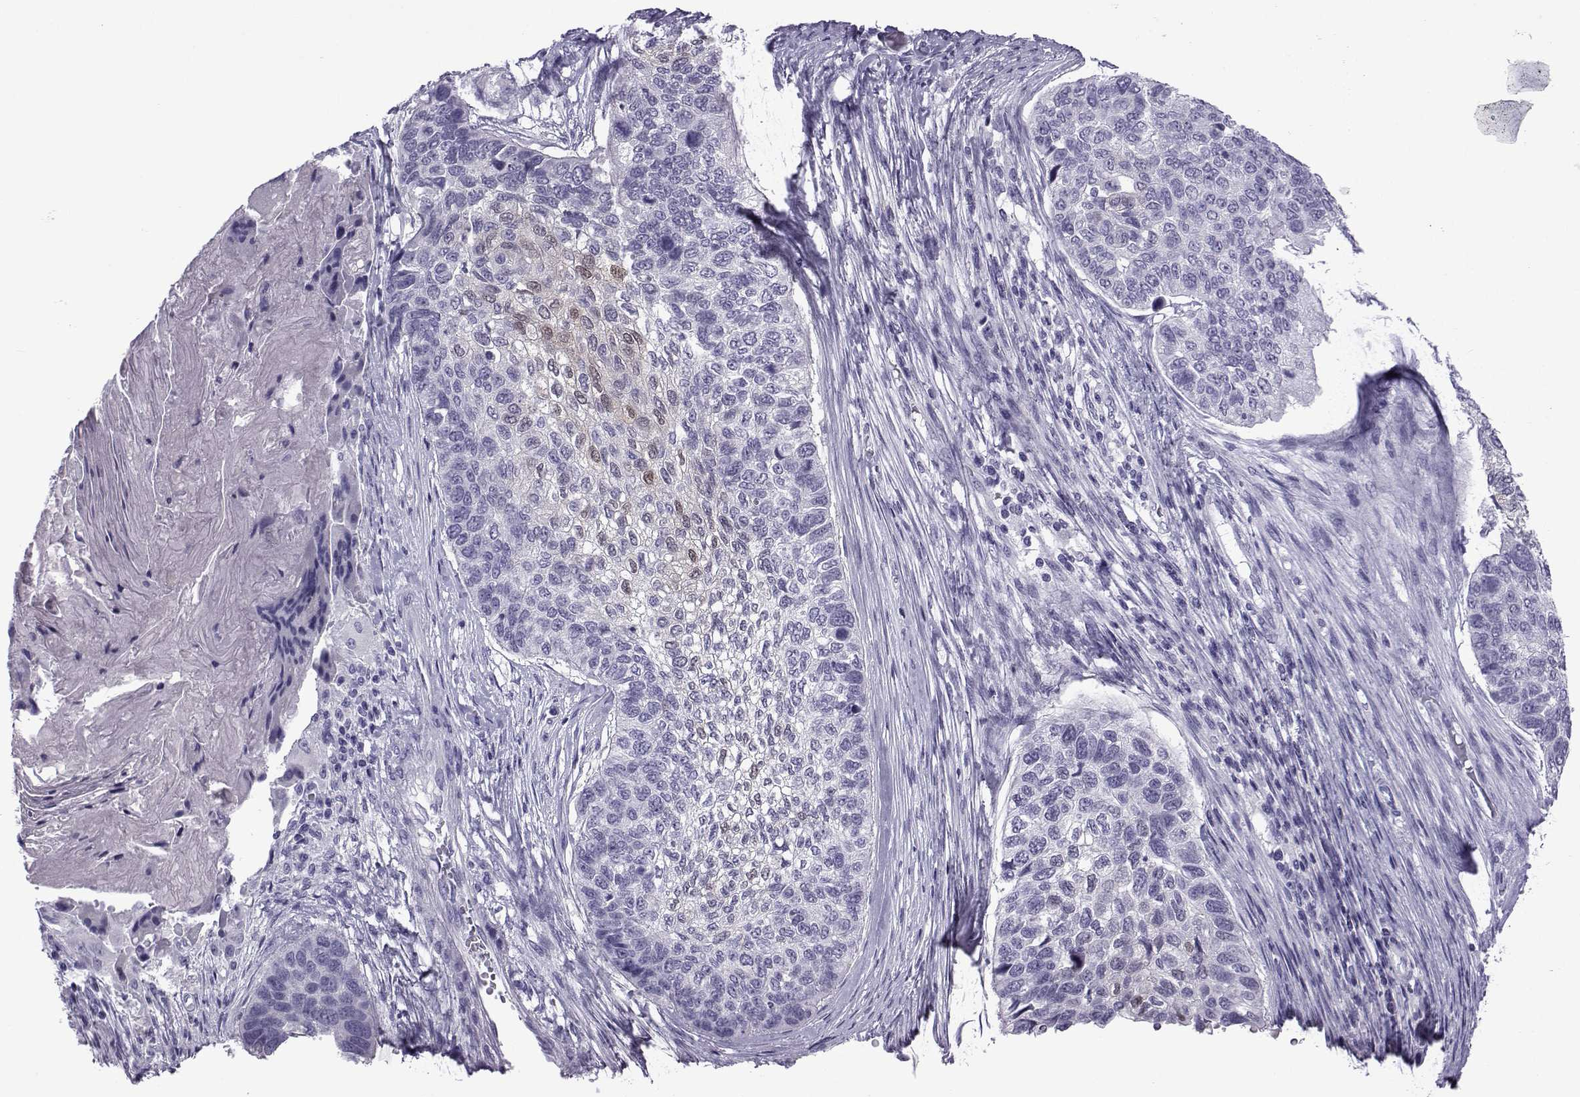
{"staining": {"intensity": "weak", "quantity": "<25%", "location": "cytoplasmic/membranous"}, "tissue": "lung cancer", "cell_type": "Tumor cells", "image_type": "cancer", "snomed": [{"axis": "morphology", "description": "Squamous cell carcinoma, NOS"}, {"axis": "topography", "description": "Lung"}], "caption": "This is an immunohistochemistry photomicrograph of lung cancer (squamous cell carcinoma). There is no expression in tumor cells.", "gene": "OIP5", "patient": {"sex": "male", "age": 69}}